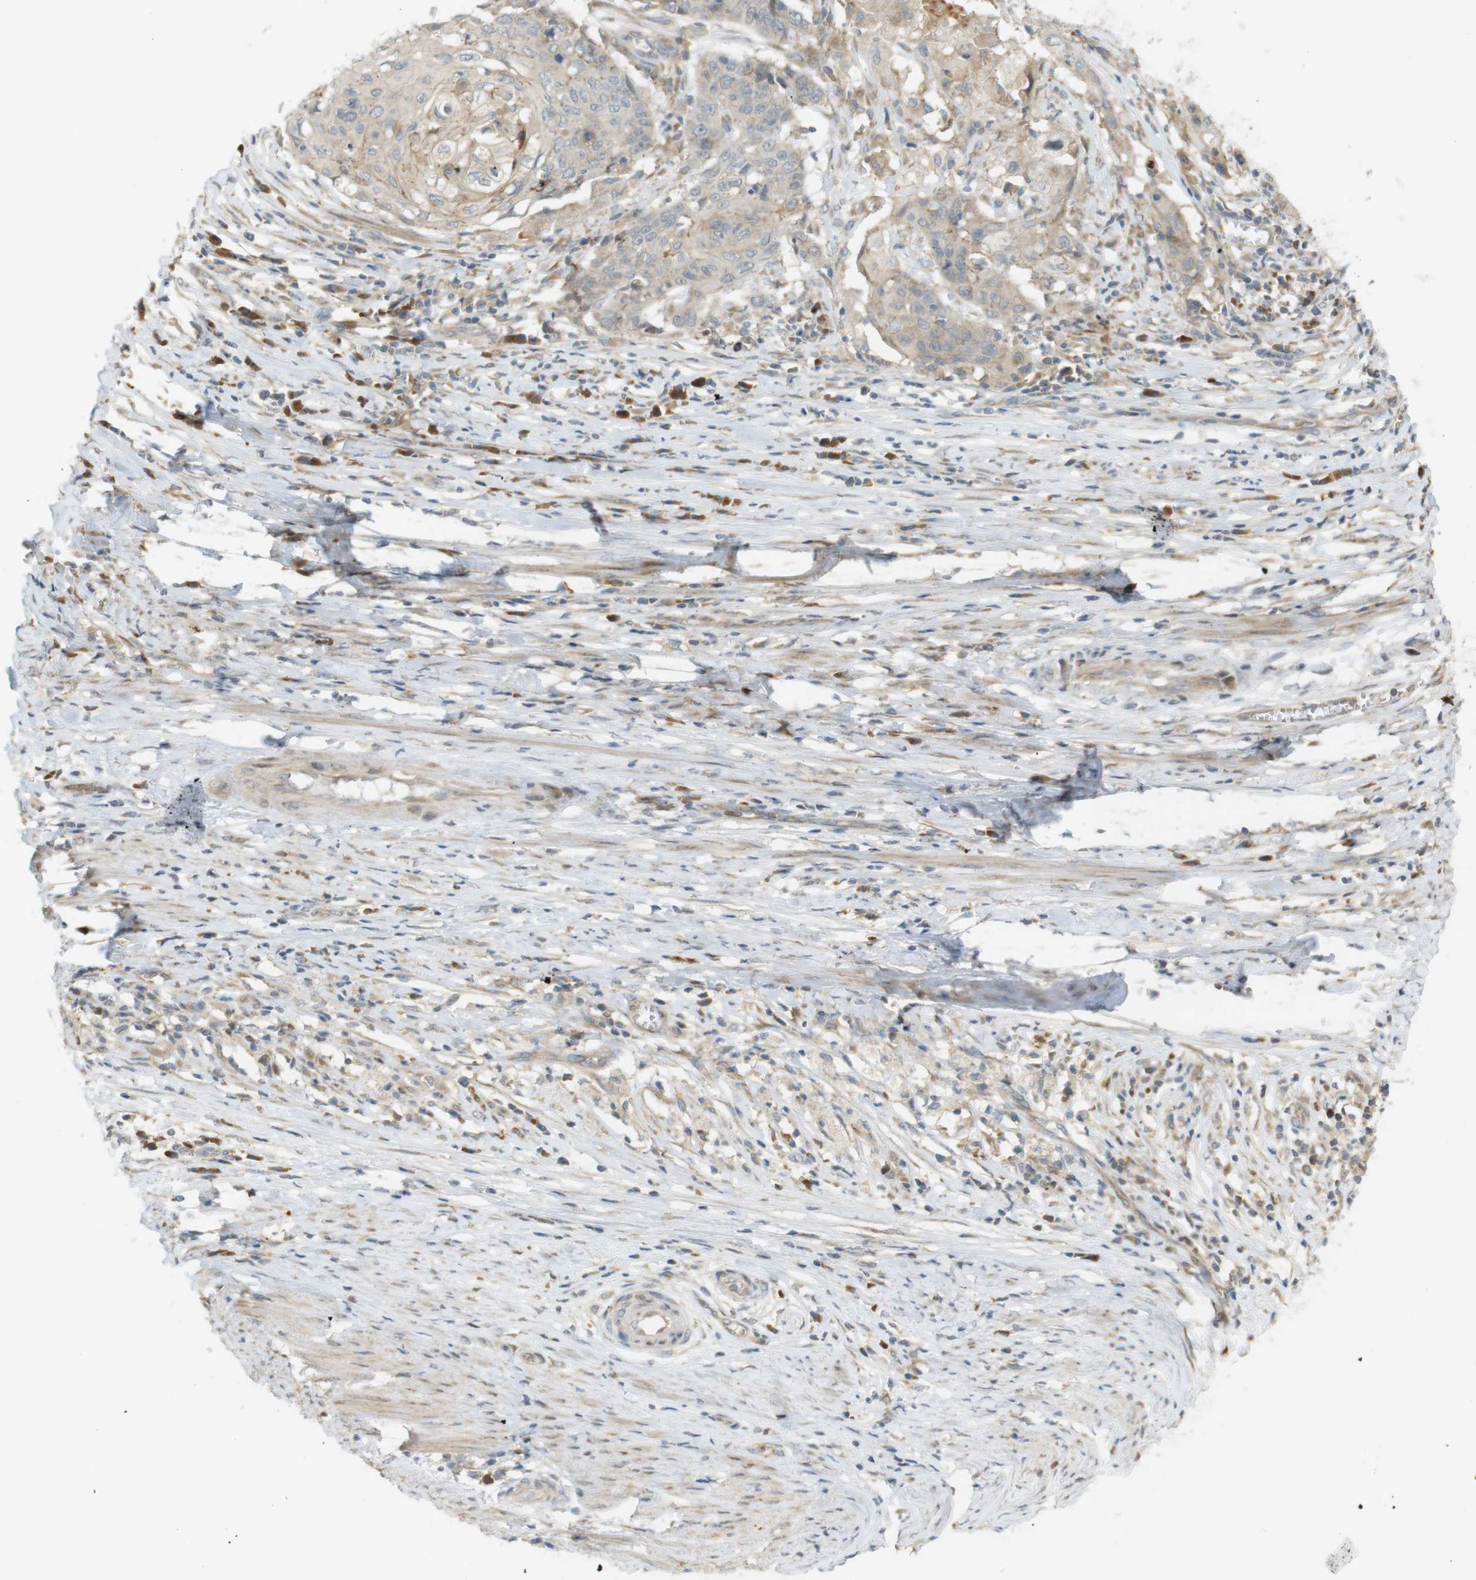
{"staining": {"intensity": "weak", "quantity": "<25%", "location": "cytoplasmic/membranous"}, "tissue": "cervical cancer", "cell_type": "Tumor cells", "image_type": "cancer", "snomed": [{"axis": "morphology", "description": "Squamous cell carcinoma, NOS"}, {"axis": "topography", "description": "Cervix"}], "caption": "DAB immunohistochemical staining of squamous cell carcinoma (cervical) reveals no significant staining in tumor cells.", "gene": "CLRN3", "patient": {"sex": "female", "age": 39}}